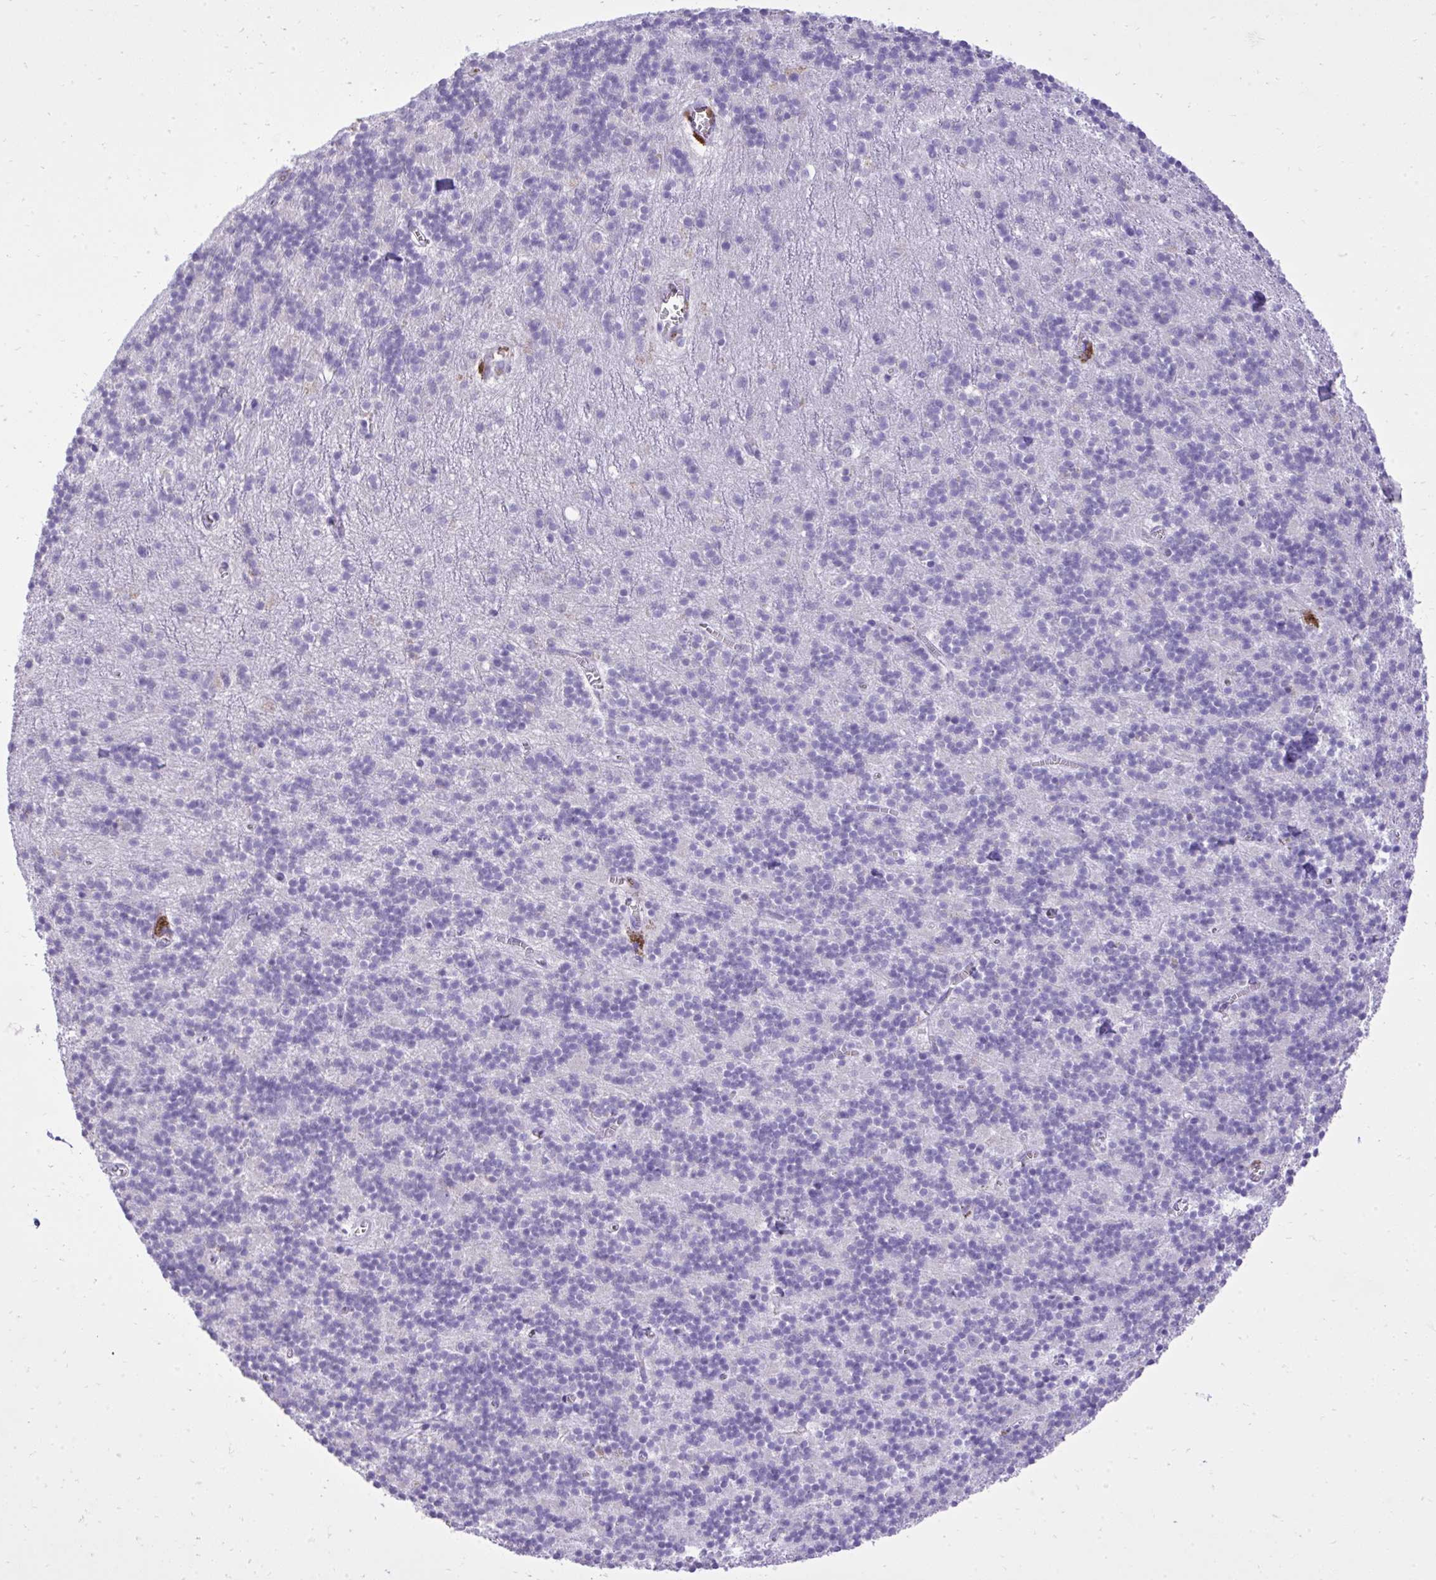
{"staining": {"intensity": "negative", "quantity": "none", "location": "none"}, "tissue": "cerebellum", "cell_type": "Cells in granular layer", "image_type": "normal", "snomed": [{"axis": "morphology", "description": "Normal tissue, NOS"}, {"axis": "topography", "description": "Cerebellum"}], "caption": "Histopathology image shows no protein positivity in cells in granular layer of unremarkable cerebellum. (Immunohistochemistry (ihc), brightfield microscopy, high magnification).", "gene": "ST6GALNAC3", "patient": {"sex": "male", "age": 54}}